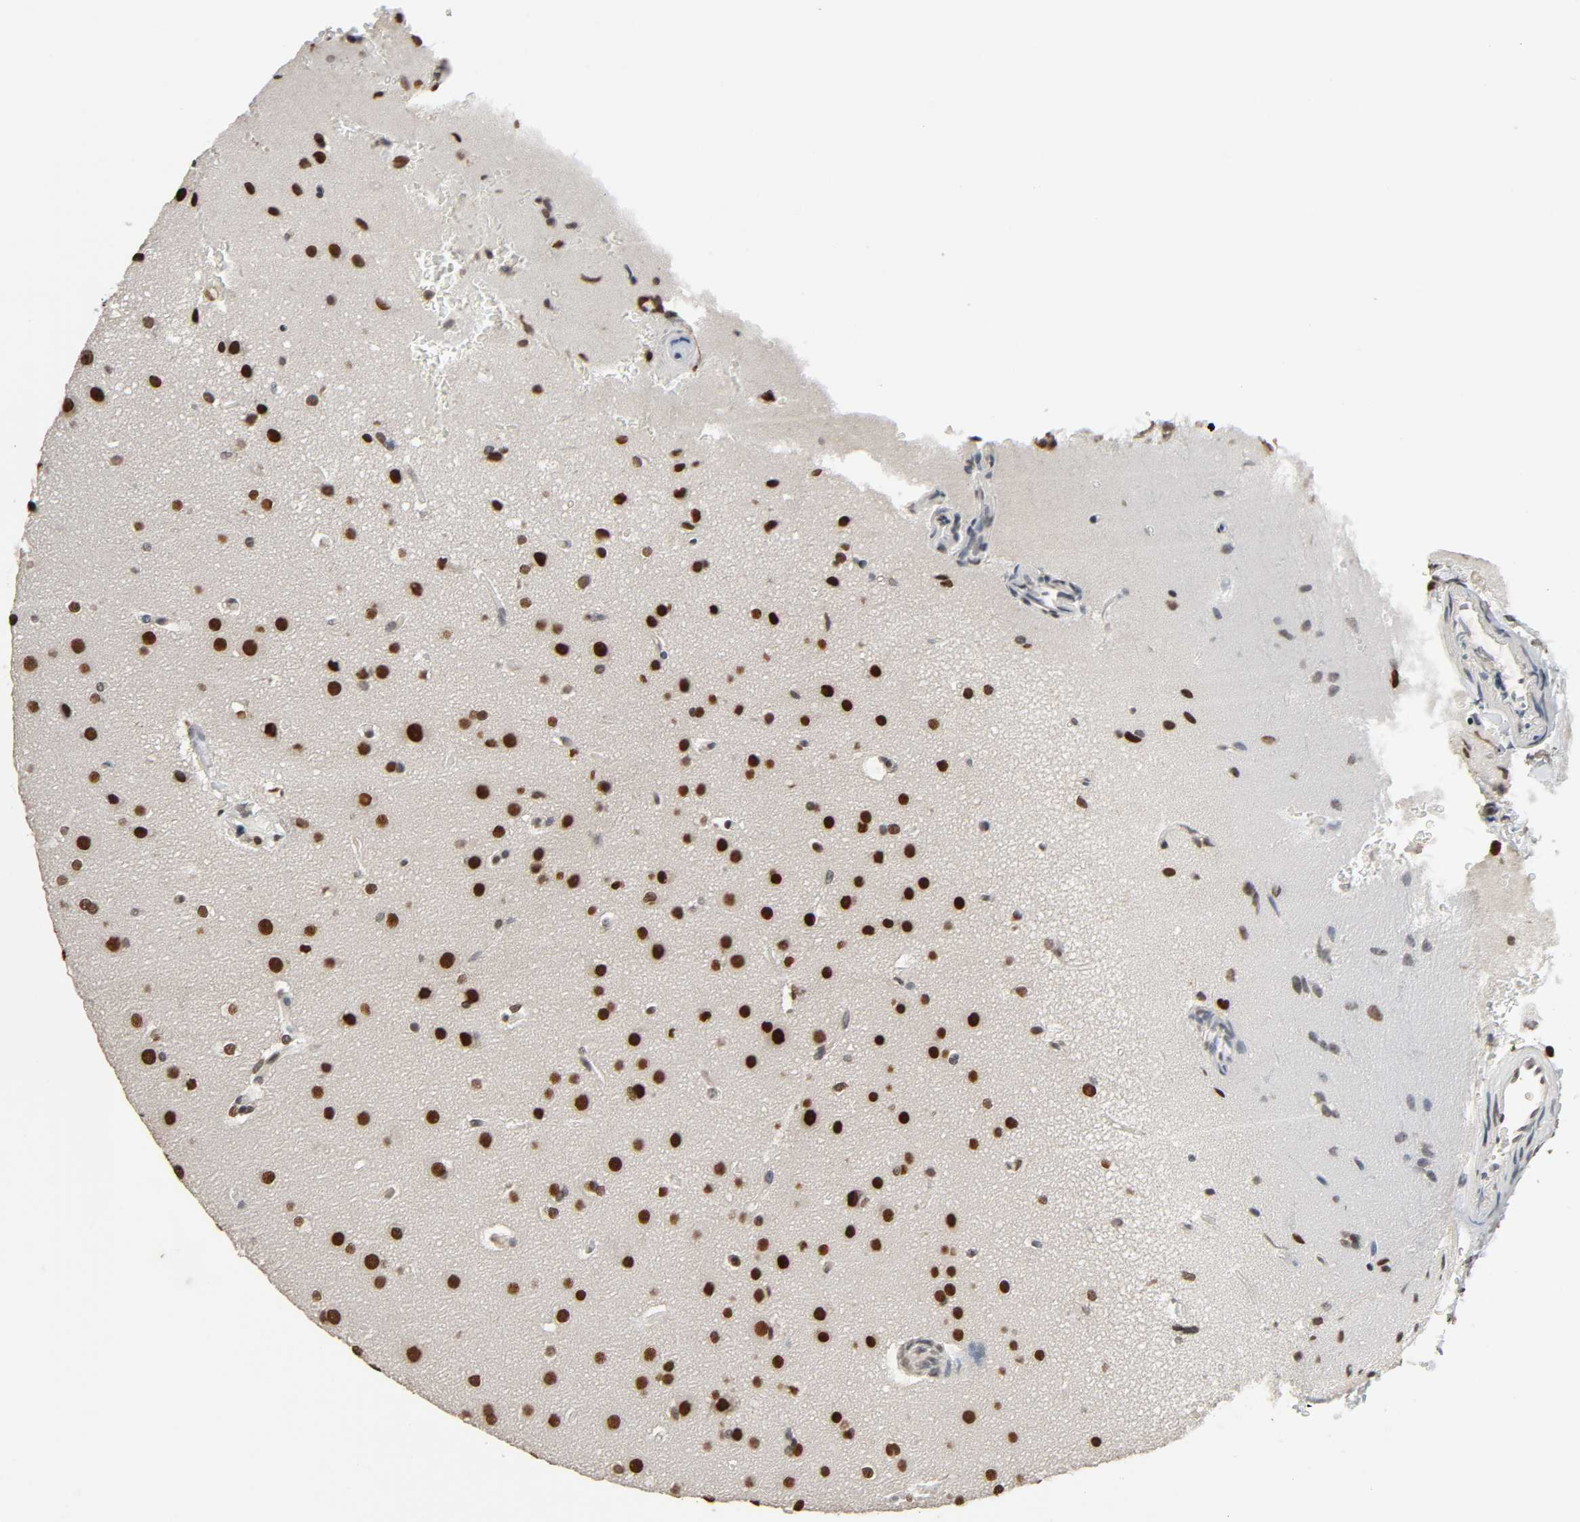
{"staining": {"intensity": "strong", "quantity": ">75%", "location": "nuclear"}, "tissue": "glioma", "cell_type": "Tumor cells", "image_type": "cancer", "snomed": [{"axis": "morphology", "description": "Glioma, malignant, Low grade"}, {"axis": "topography", "description": "Cerebral cortex"}], "caption": "About >75% of tumor cells in human low-grade glioma (malignant) reveal strong nuclear protein expression as visualized by brown immunohistochemical staining.", "gene": "STK4", "patient": {"sex": "female", "age": 47}}